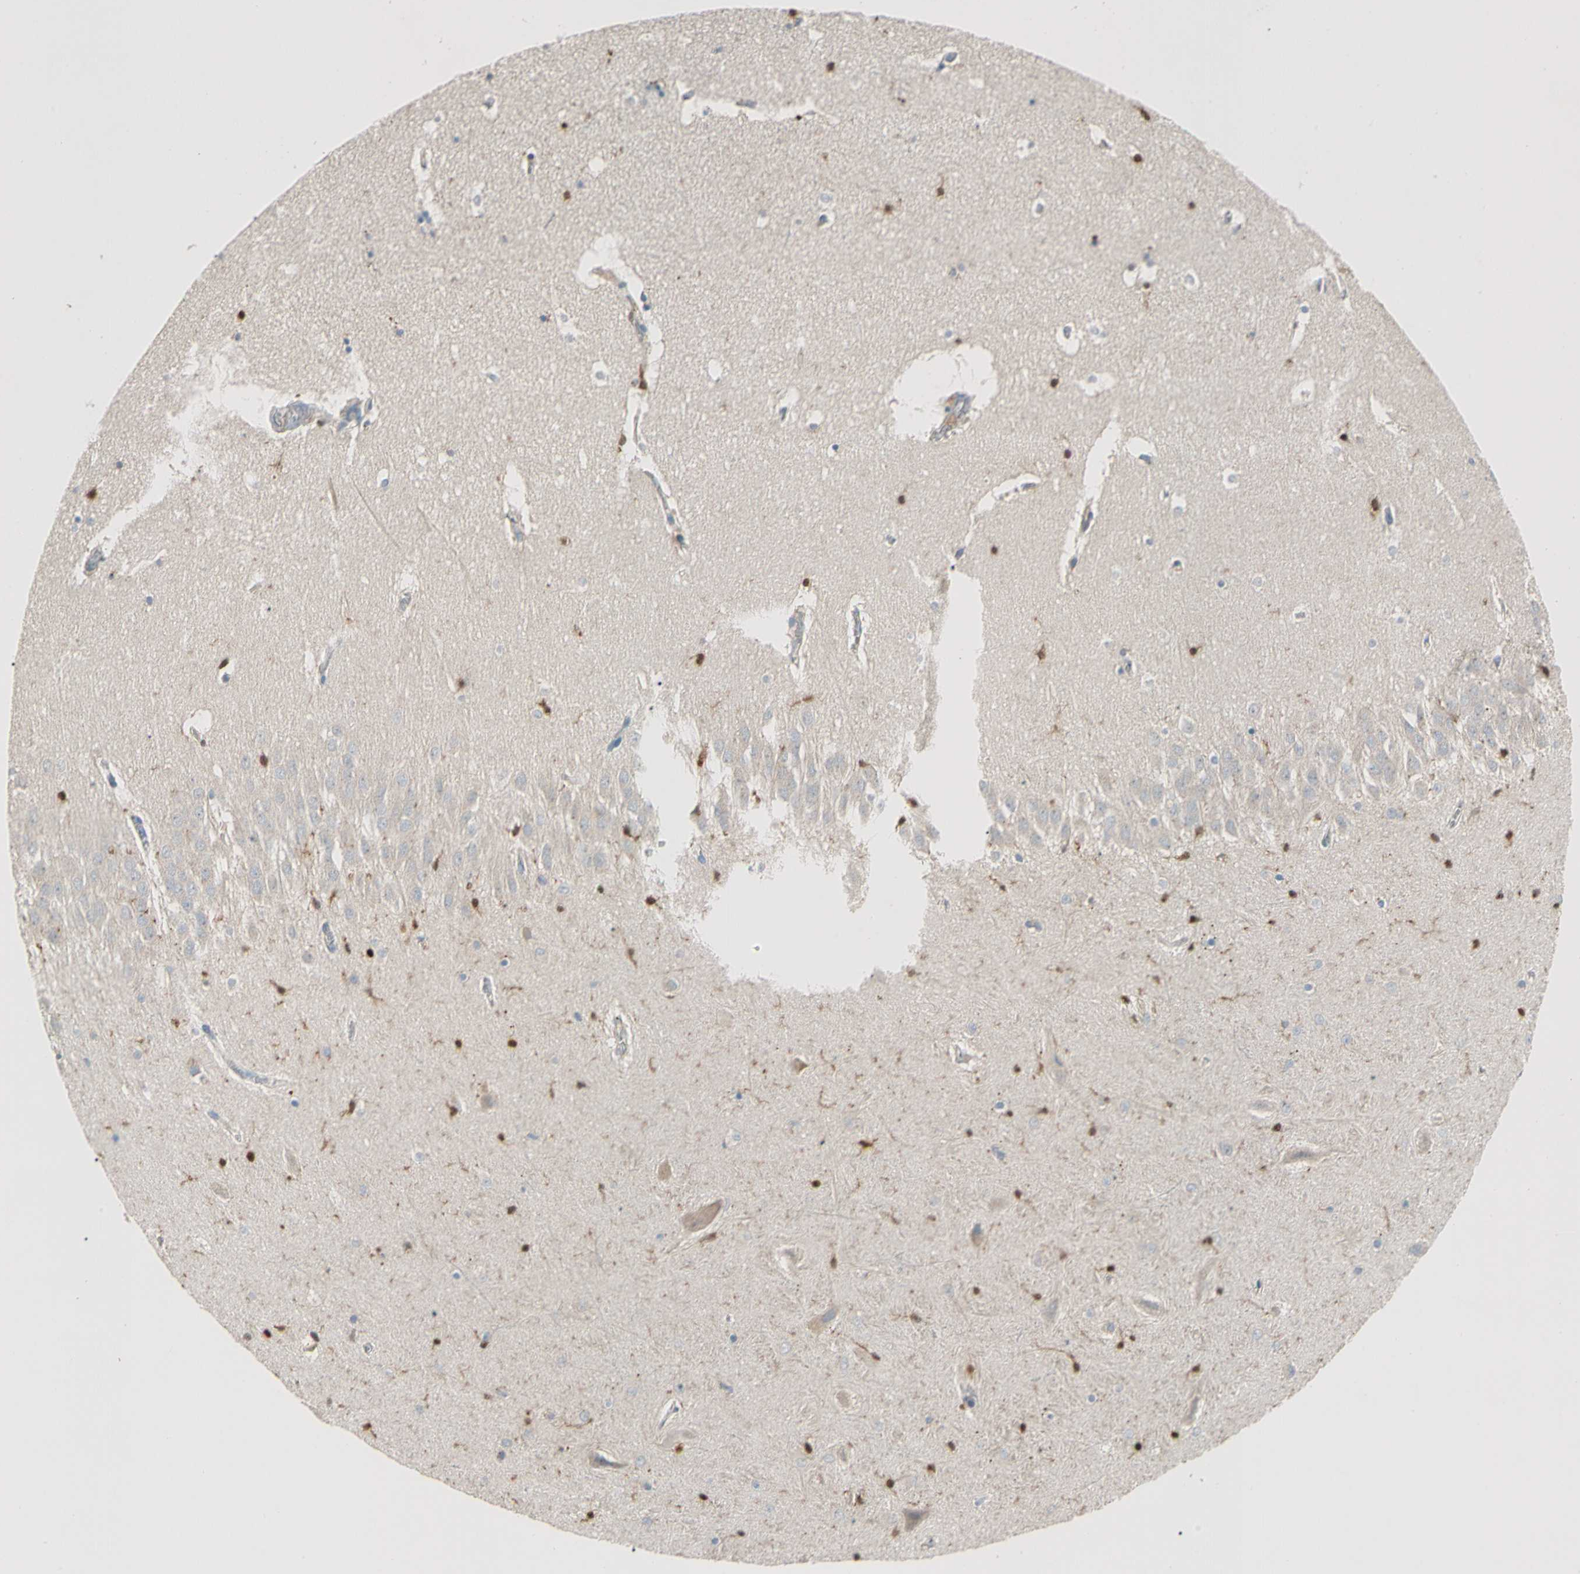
{"staining": {"intensity": "weak", "quantity": "<25%", "location": "cytoplasmic/membranous"}, "tissue": "hippocampus", "cell_type": "Glial cells", "image_type": "normal", "snomed": [{"axis": "morphology", "description": "Normal tissue, NOS"}, {"axis": "topography", "description": "Hippocampus"}], "caption": "A high-resolution histopathology image shows immunohistochemistry (IHC) staining of normal hippocampus, which displays no significant positivity in glial cells.", "gene": "CDH6", "patient": {"sex": "male", "age": 45}}